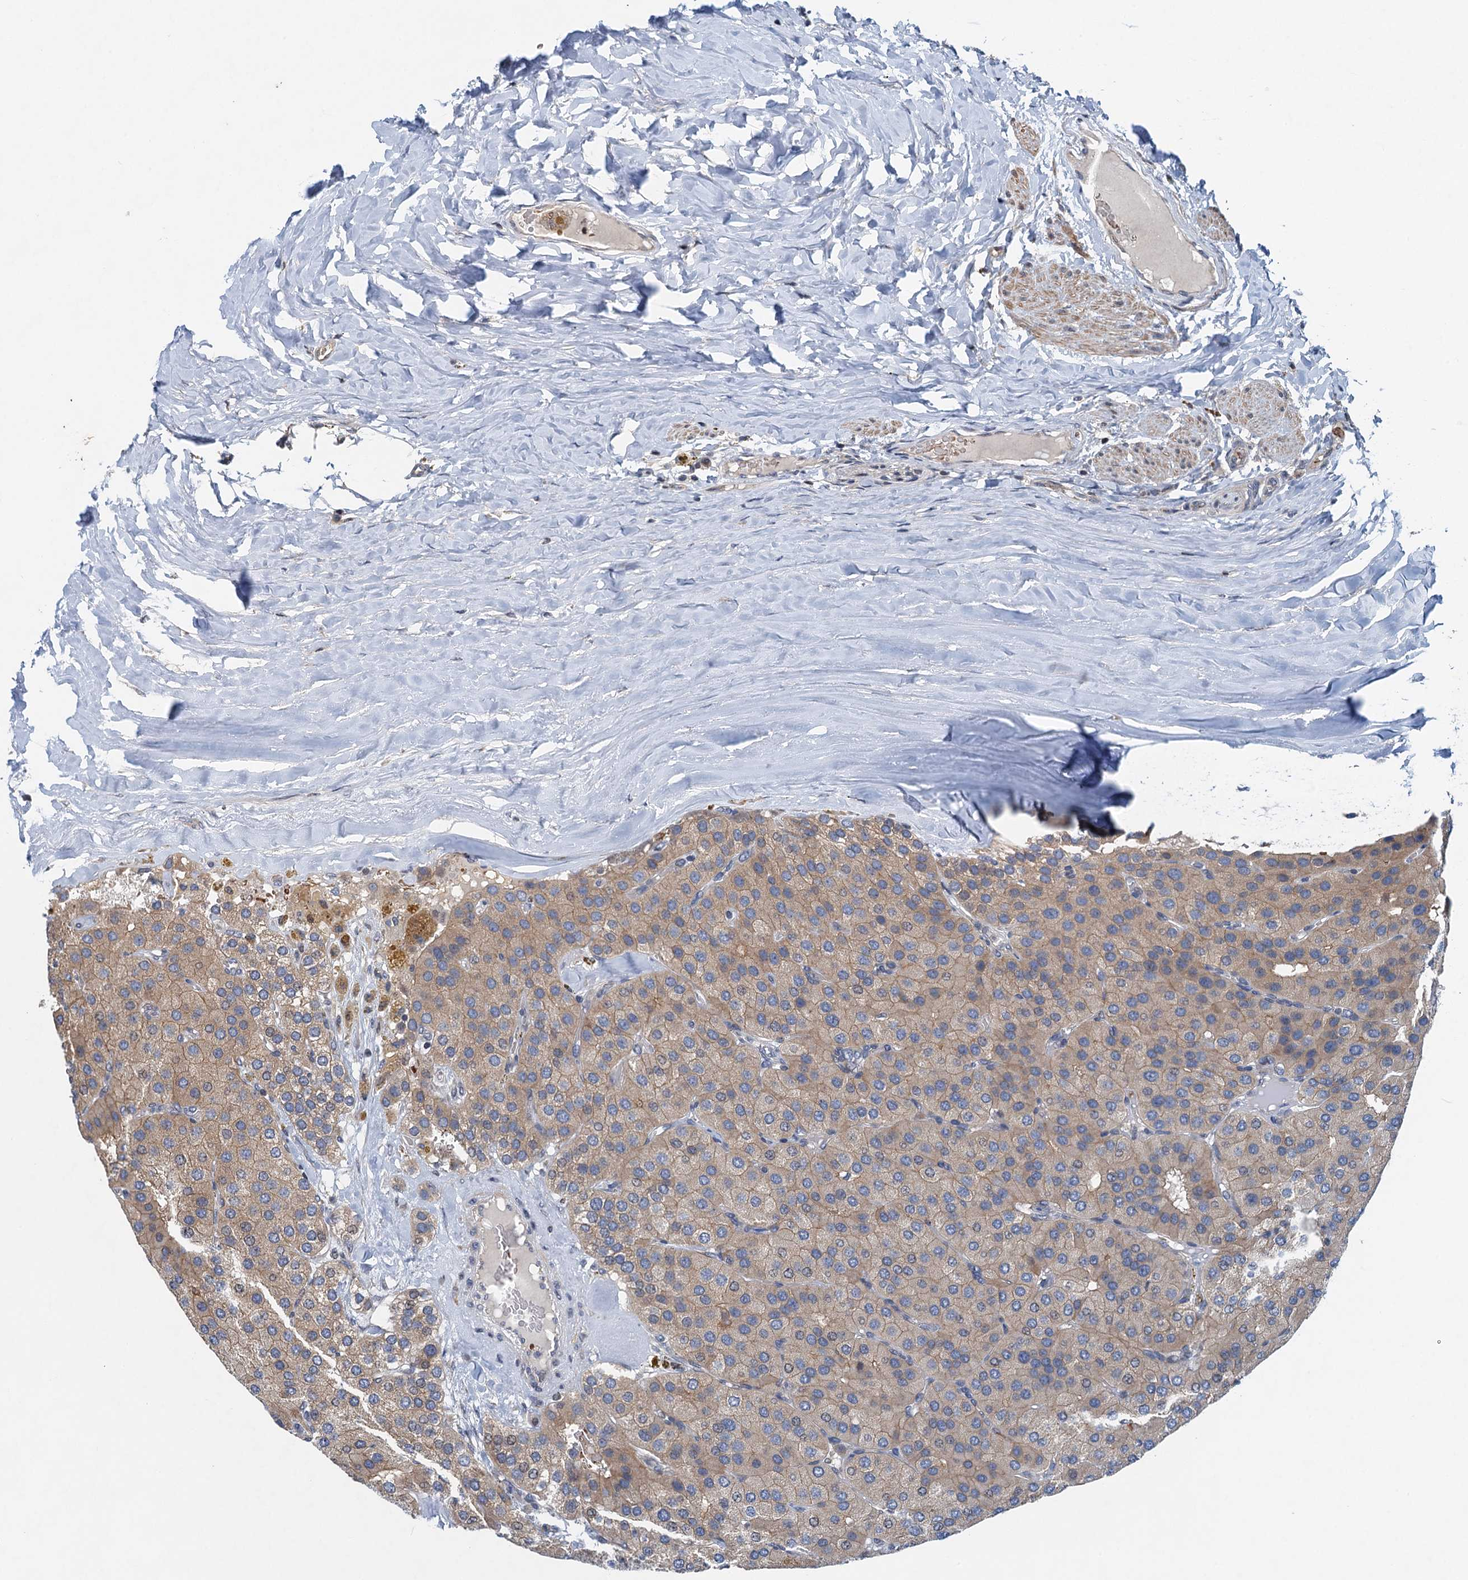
{"staining": {"intensity": "weak", "quantity": ">75%", "location": "cytoplasmic/membranous"}, "tissue": "parathyroid gland", "cell_type": "Glandular cells", "image_type": "normal", "snomed": [{"axis": "morphology", "description": "Normal tissue, NOS"}, {"axis": "morphology", "description": "Adenoma, NOS"}, {"axis": "topography", "description": "Parathyroid gland"}], "caption": "Weak cytoplasmic/membranous expression for a protein is present in approximately >75% of glandular cells of normal parathyroid gland using immunohistochemistry (IHC).", "gene": "NBEA", "patient": {"sex": "female", "age": 86}}